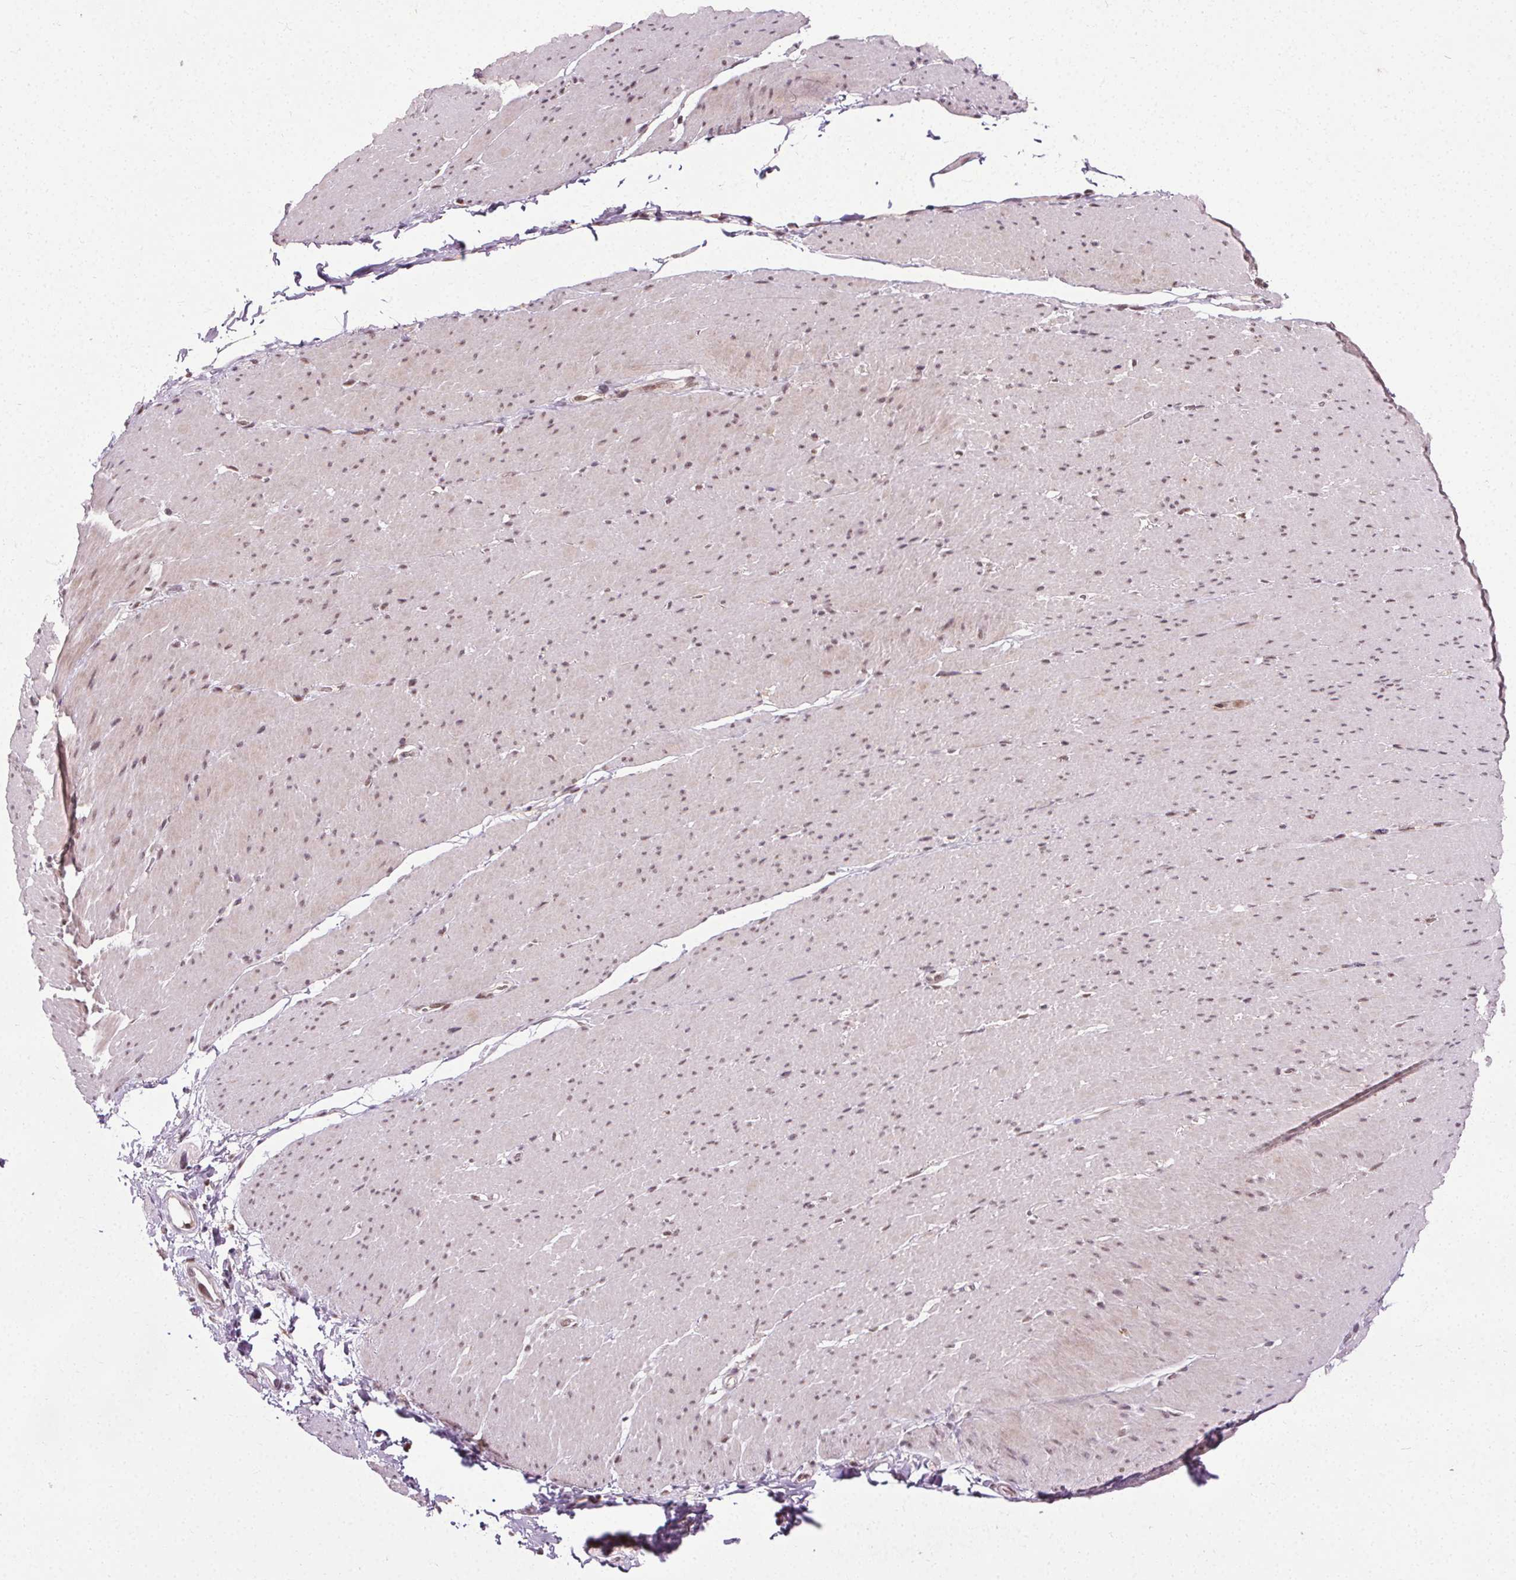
{"staining": {"intensity": "weak", "quantity": ">75%", "location": "nuclear"}, "tissue": "smooth muscle", "cell_type": "Smooth muscle cells", "image_type": "normal", "snomed": [{"axis": "morphology", "description": "Normal tissue, NOS"}, {"axis": "topography", "description": "Smooth muscle"}, {"axis": "topography", "description": "Rectum"}], "caption": "Protein staining of benign smooth muscle shows weak nuclear positivity in about >75% of smooth muscle cells.", "gene": "MED6", "patient": {"sex": "male", "age": 53}}